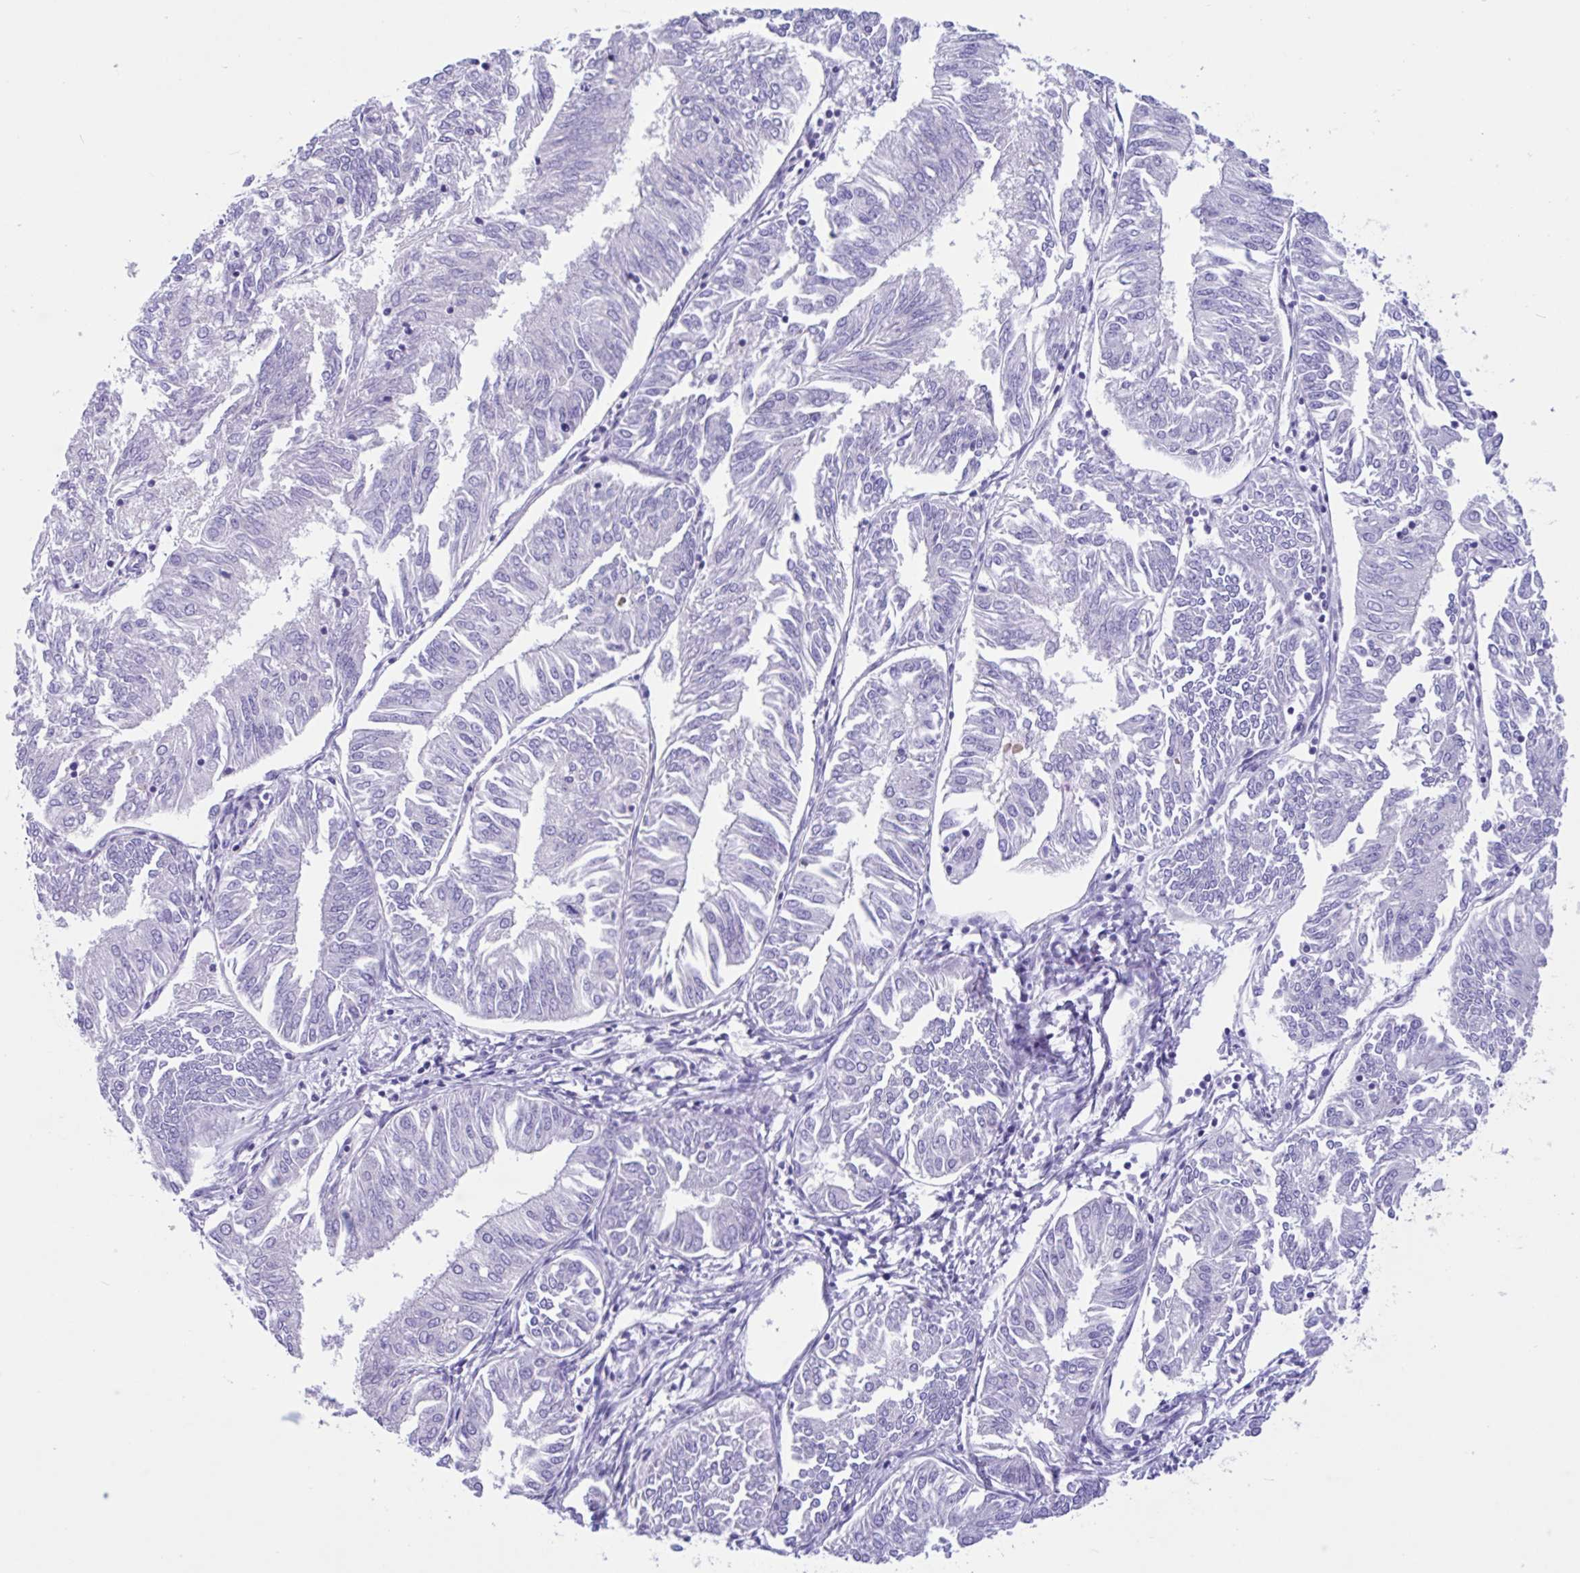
{"staining": {"intensity": "negative", "quantity": "none", "location": "none"}, "tissue": "endometrial cancer", "cell_type": "Tumor cells", "image_type": "cancer", "snomed": [{"axis": "morphology", "description": "Adenocarcinoma, NOS"}, {"axis": "topography", "description": "Endometrium"}], "caption": "Immunohistochemistry (IHC) micrograph of endometrial adenocarcinoma stained for a protein (brown), which demonstrates no staining in tumor cells.", "gene": "OR4N4", "patient": {"sex": "female", "age": 58}}